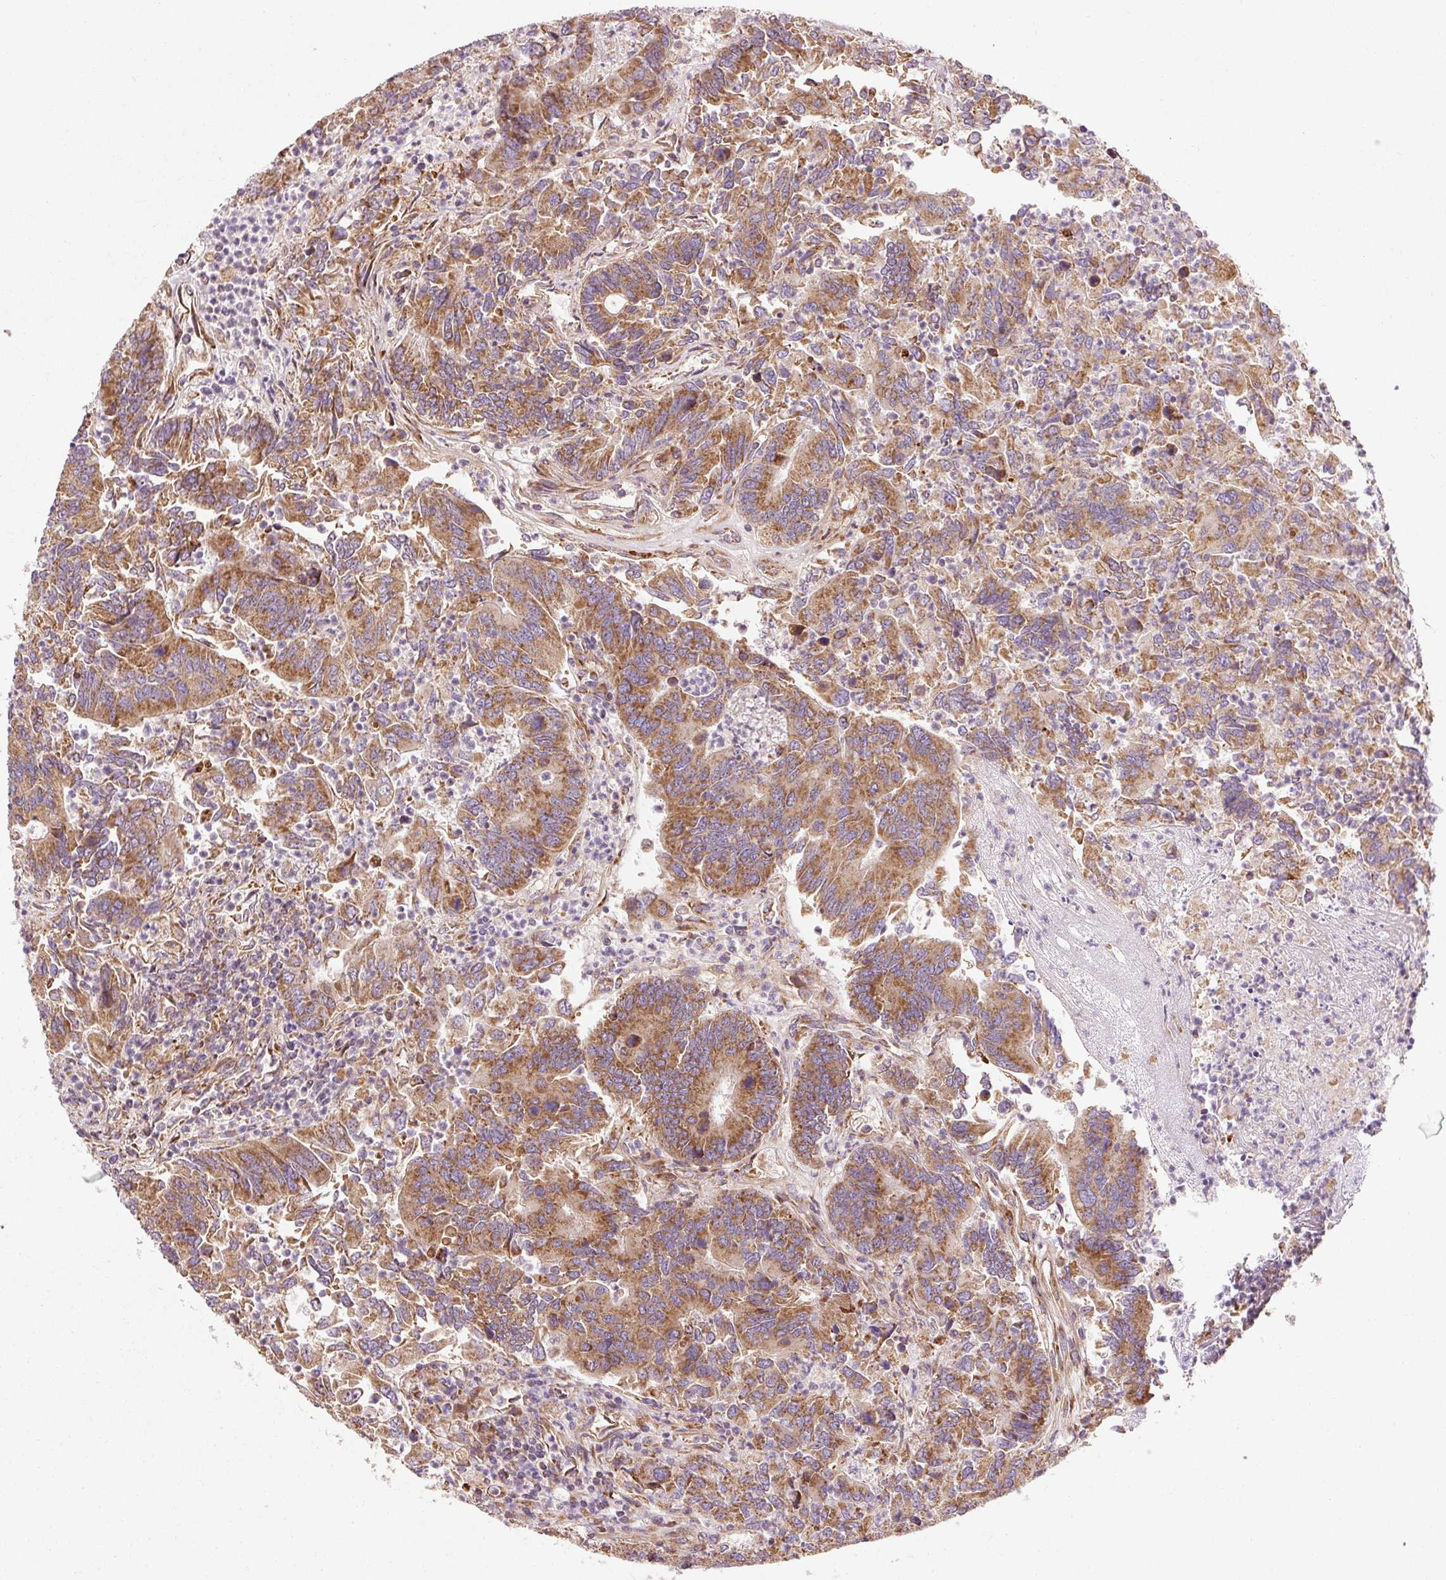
{"staining": {"intensity": "moderate", "quantity": ">75%", "location": "cytoplasmic/membranous"}, "tissue": "colorectal cancer", "cell_type": "Tumor cells", "image_type": "cancer", "snomed": [{"axis": "morphology", "description": "Adenocarcinoma, NOS"}, {"axis": "topography", "description": "Colon"}], "caption": "Colorectal cancer tissue displays moderate cytoplasmic/membranous expression in approximately >75% of tumor cells, visualized by immunohistochemistry. The staining is performed using DAB (3,3'-diaminobenzidine) brown chromogen to label protein expression. The nuclei are counter-stained blue using hematoxylin.", "gene": "ISCU", "patient": {"sex": "female", "age": 67}}